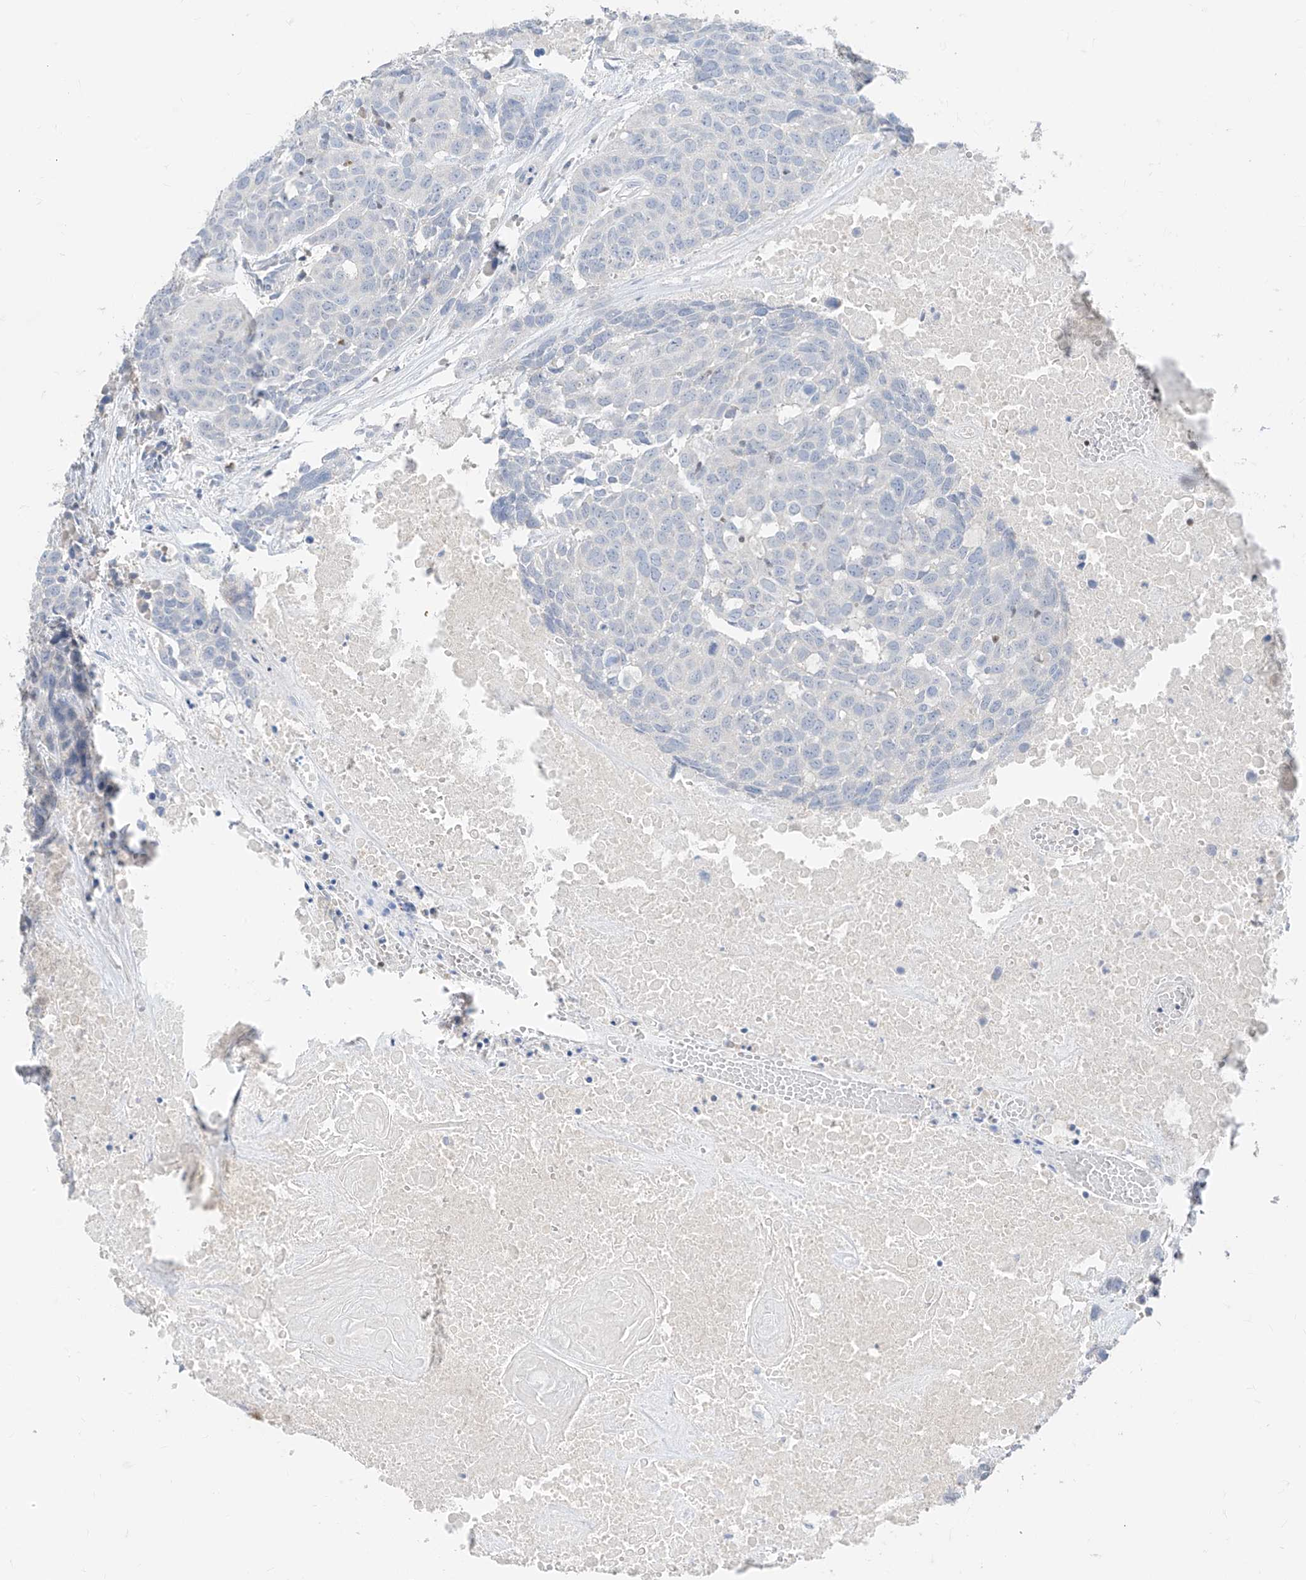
{"staining": {"intensity": "negative", "quantity": "none", "location": "none"}, "tissue": "head and neck cancer", "cell_type": "Tumor cells", "image_type": "cancer", "snomed": [{"axis": "morphology", "description": "Squamous cell carcinoma, NOS"}, {"axis": "topography", "description": "Head-Neck"}], "caption": "This is an IHC micrograph of head and neck squamous cell carcinoma. There is no staining in tumor cells.", "gene": "TBX21", "patient": {"sex": "male", "age": 66}}